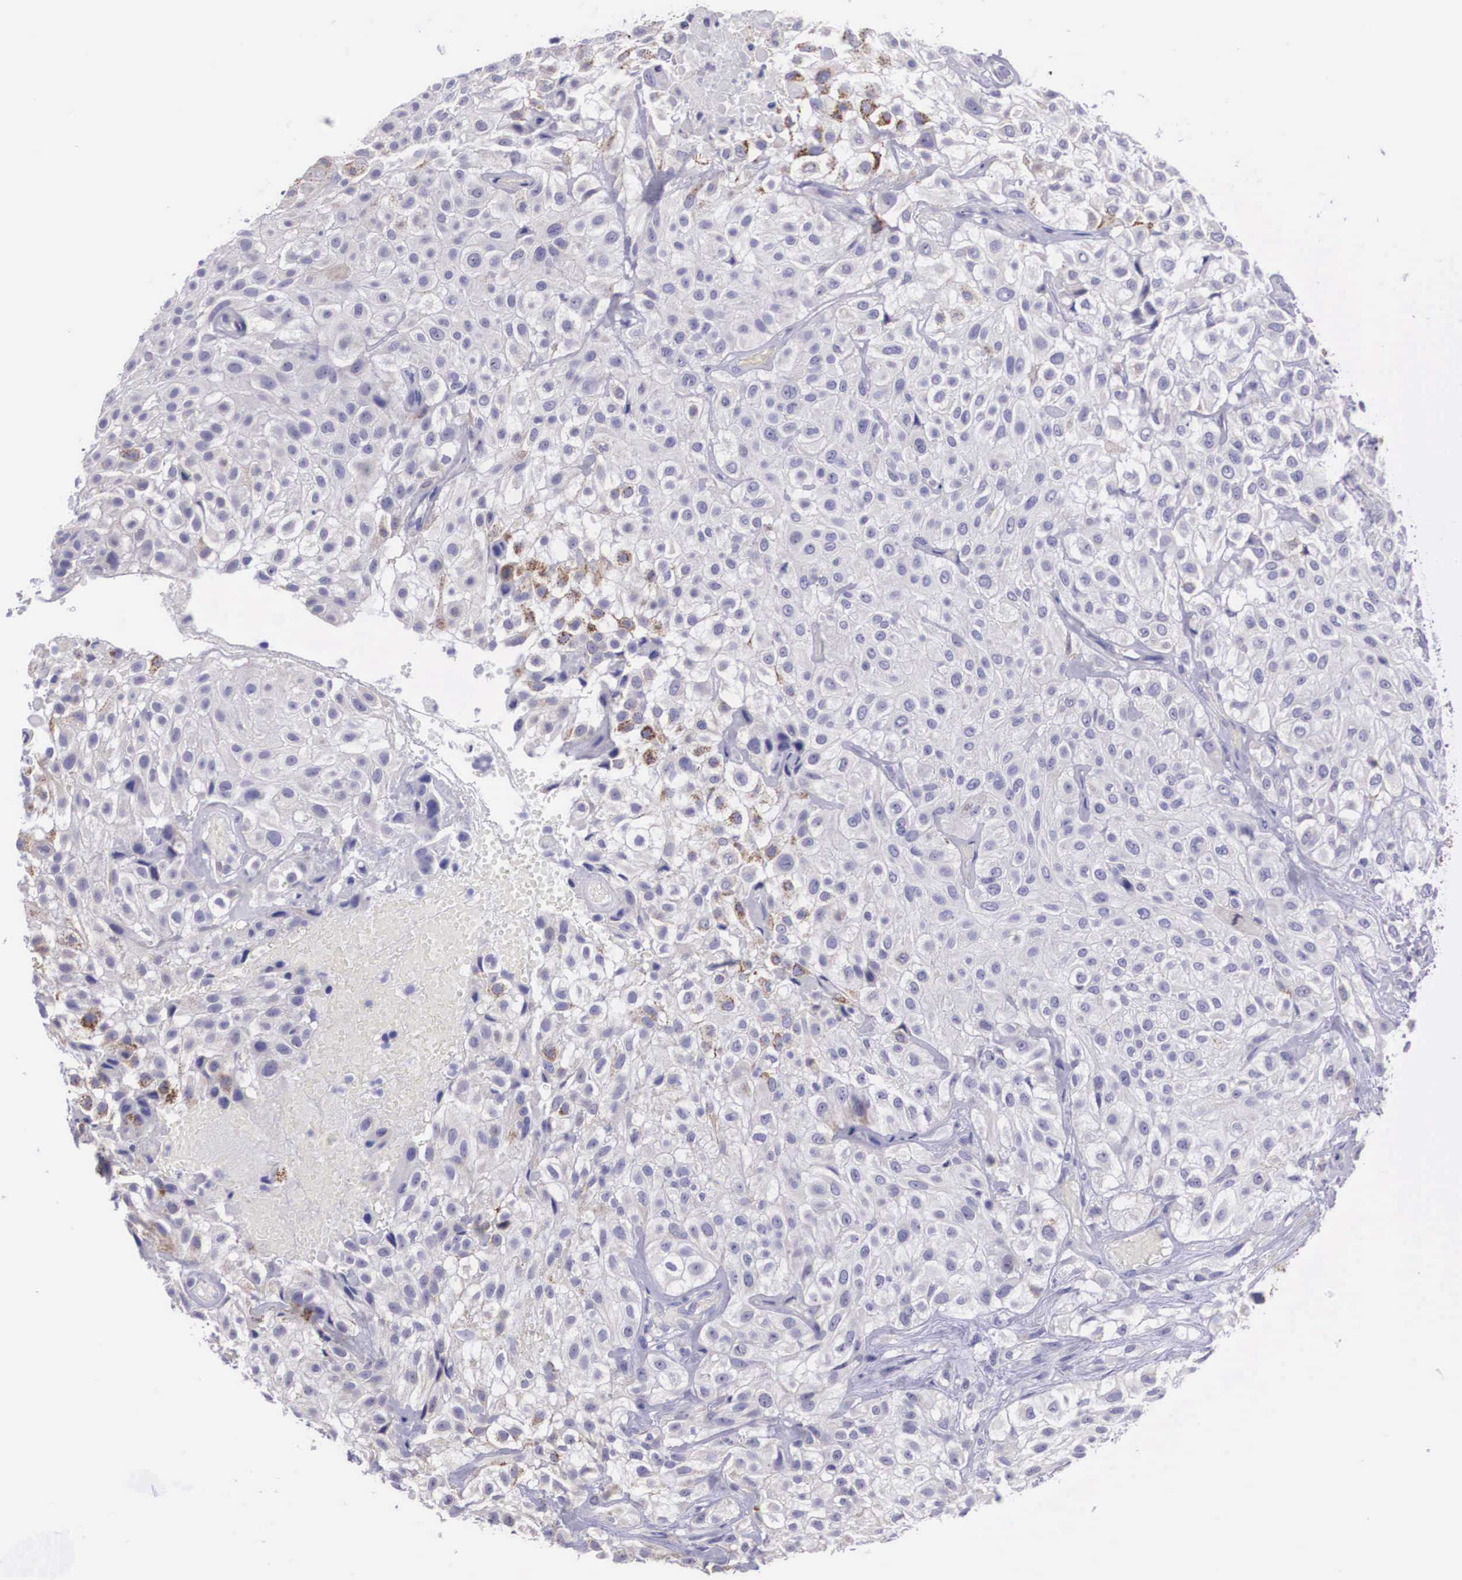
{"staining": {"intensity": "moderate", "quantity": "<25%", "location": "cytoplasmic/membranous"}, "tissue": "urothelial cancer", "cell_type": "Tumor cells", "image_type": "cancer", "snomed": [{"axis": "morphology", "description": "Urothelial carcinoma, High grade"}, {"axis": "topography", "description": "Urinary bladder"}], "caption": "The immunohistochemical stain labels moderate cytoplasmic/membranous staining in tumor cells of high-grade urothelial carcinoma tissue.", "gene": "ARG2", "patient": {"sex": "male", "age": 56}}